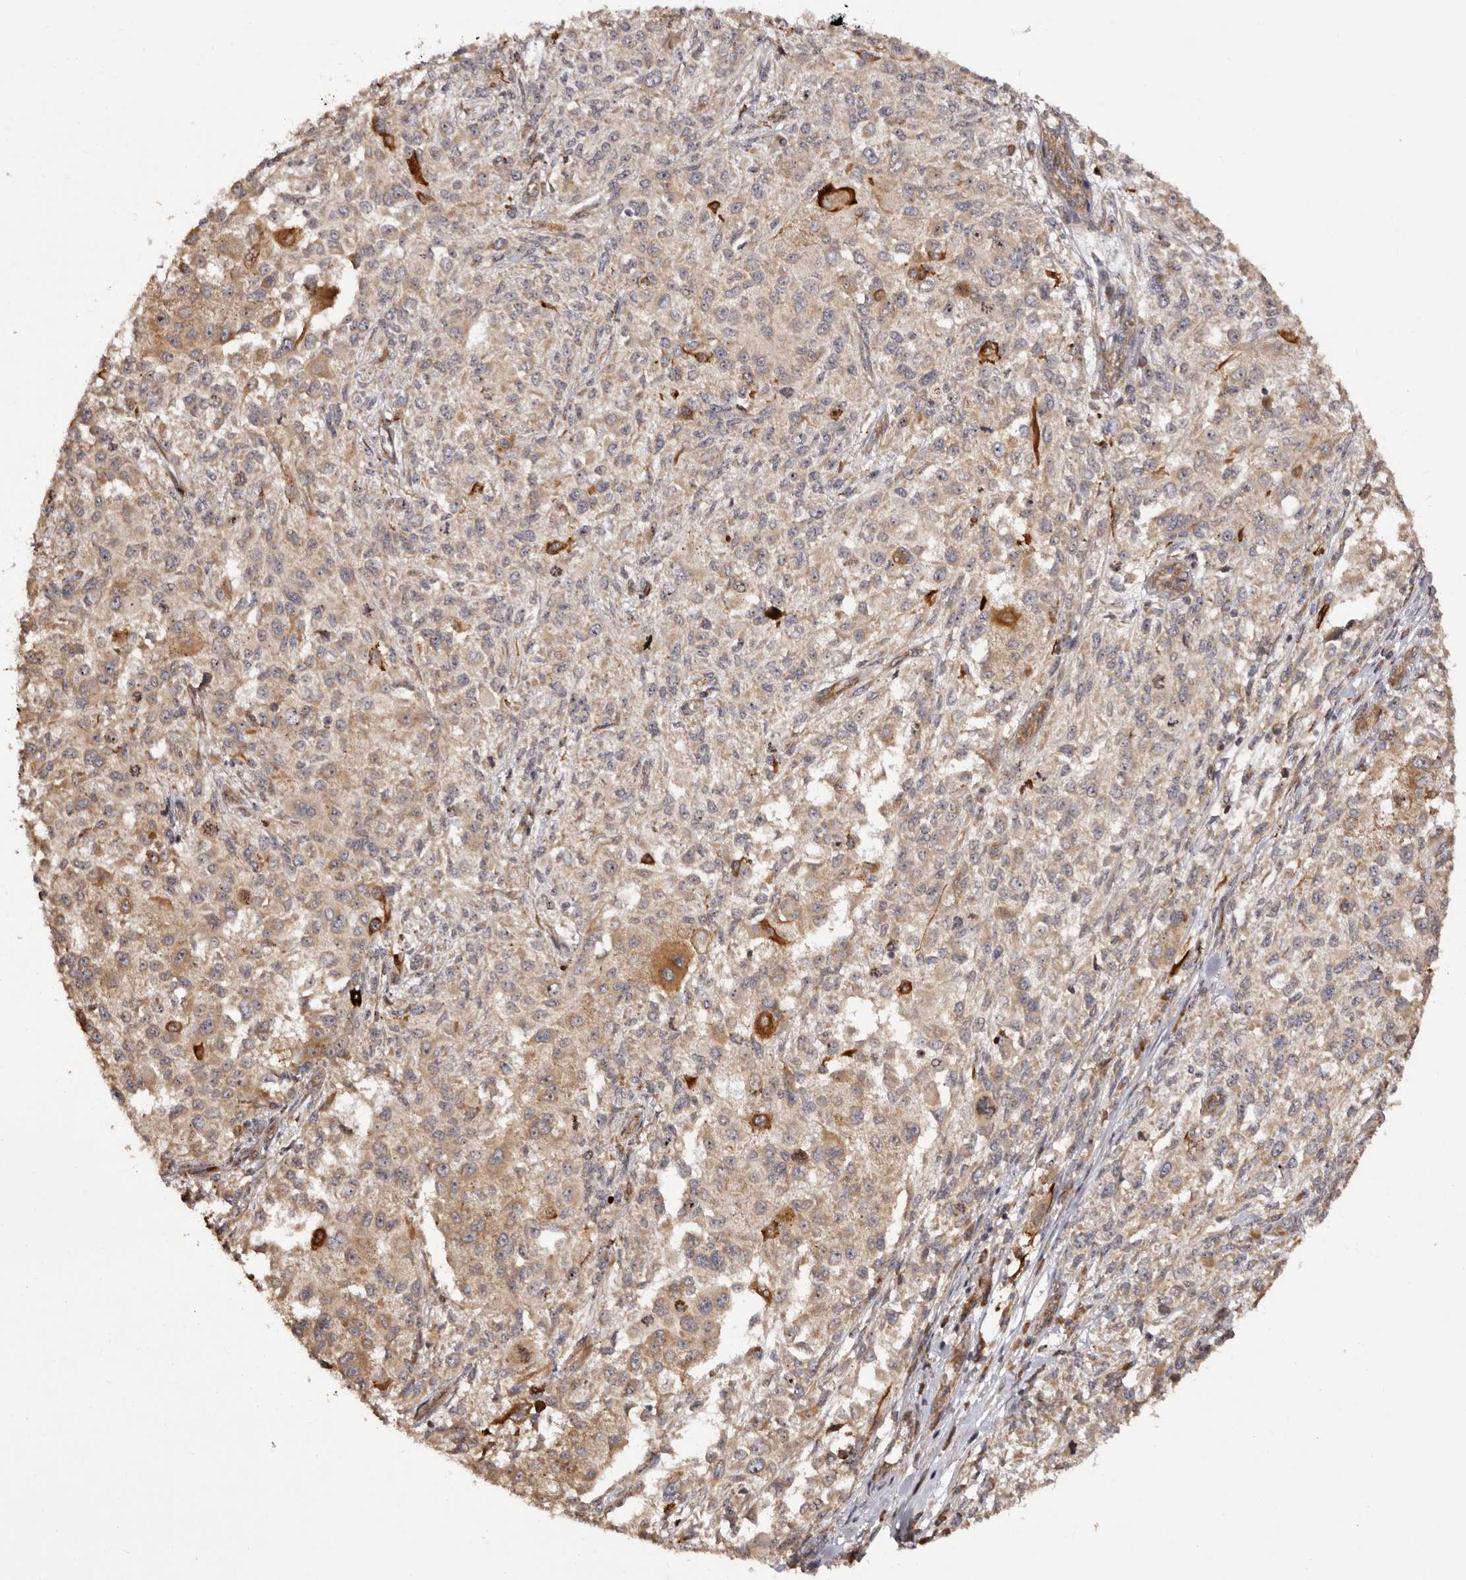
{"staining": {"intensity": "moderate", "quantity": ">75%", "location": "cytoplasmic/membranous,nuclear"}, "tissue": "melanoma", "cell_type": "Tumor cells", "image_type": "cancer", "snomed": [{"axis": "morphology", "description": "Necrosis, NOS"}, {"axis": "morphology", "description": "Malignant melanoma, NOS"}, {"axis": "topography", "description": "Skin"}], "caption": "Malignant melanoma stained with a protein marker exhibits moderate staining in tumor cells.", "gene": "RPS6", "patient": {"sex": "female", "age": 87}}